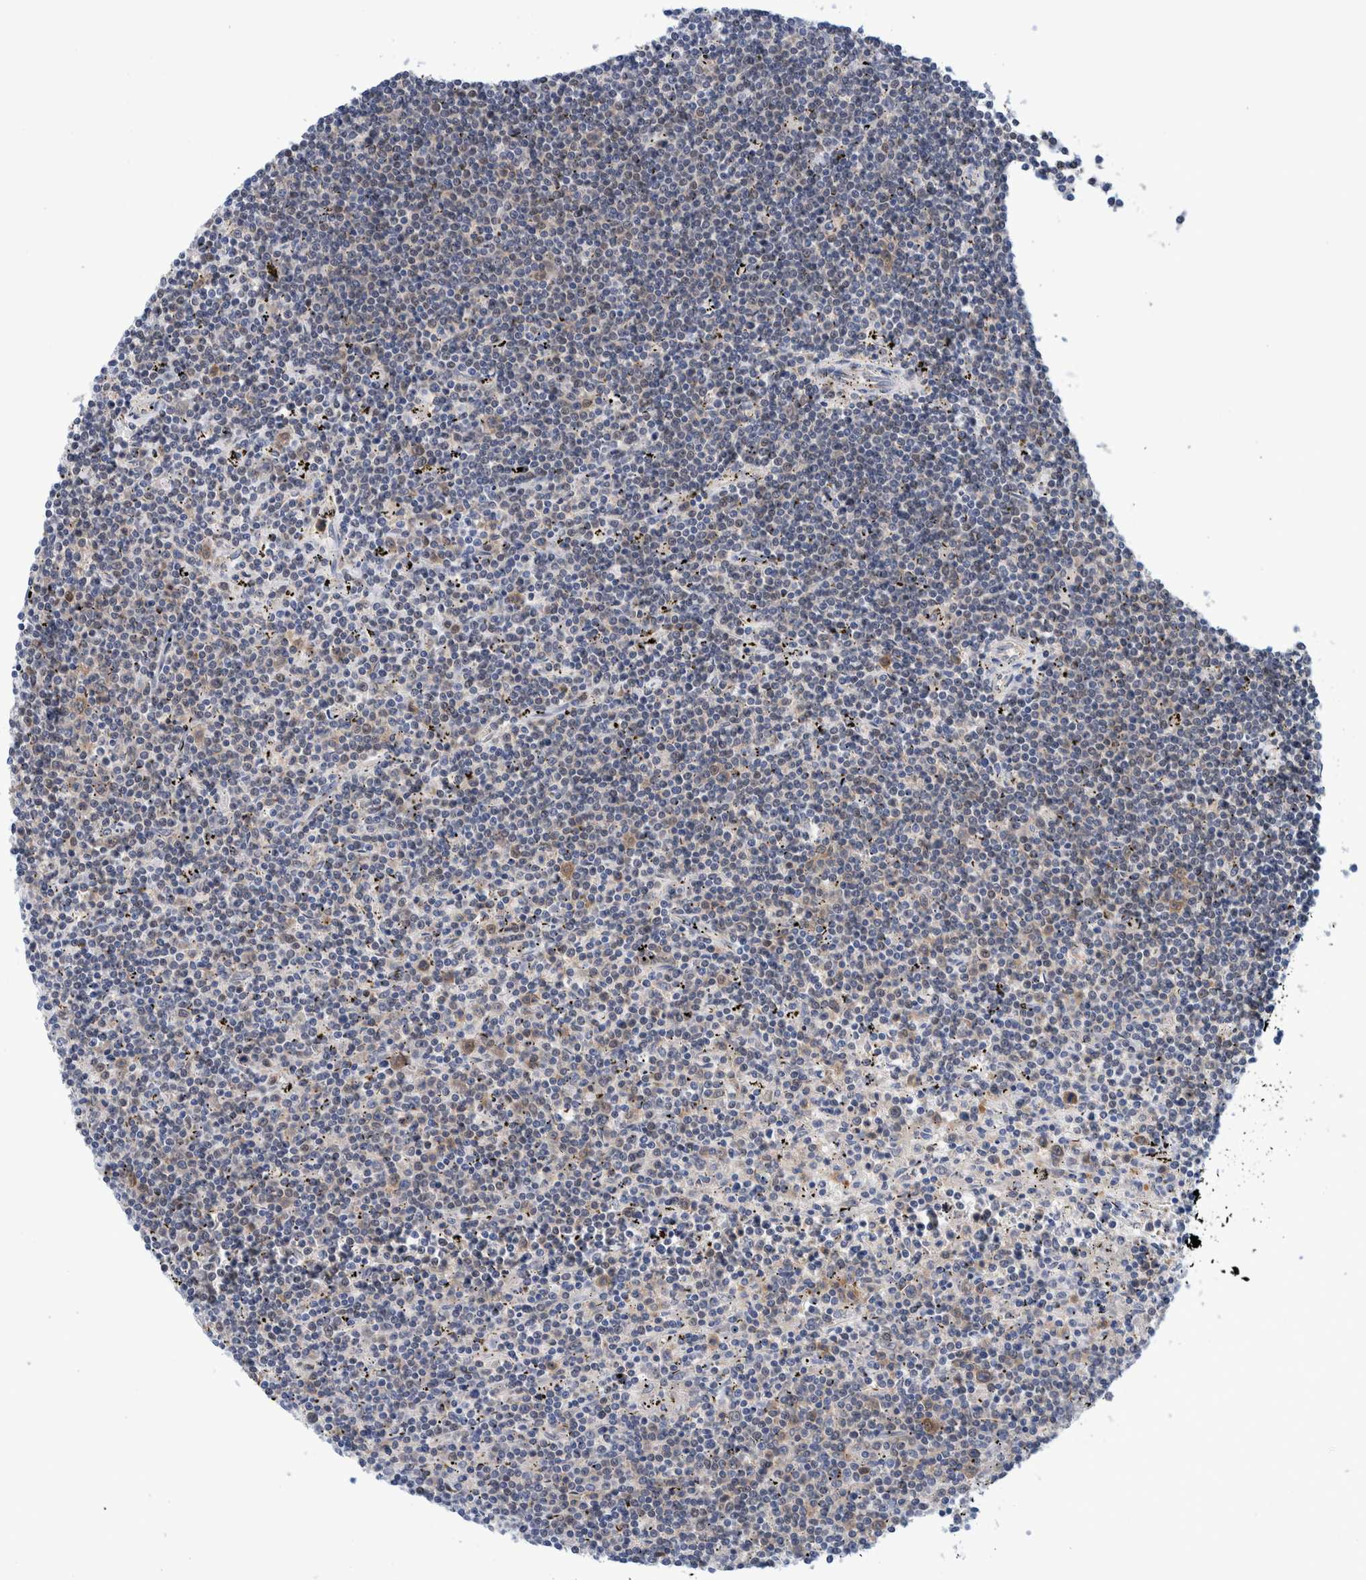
{"staining": {"intensity": "weak", "quantity": "<25%", "location": "nuclear"}, "tissue": "lymphoma", "cell_type": "Tumor cells", "image_type": "cancer", "snomed": [{"axis": "morphology", "description": "Malignant lymphoma, non-Hodgkin's type, Low grade"}, {"axis": "topography", "description": "Spleen"}], "caption": "Immunohistochemistry (IHC) image of human lymphoma stained for a protein (brown), which demonstrates no positivity in tumor cells.", "gene": "PFAS", "patient": {"sex": "male", "age": 76}}